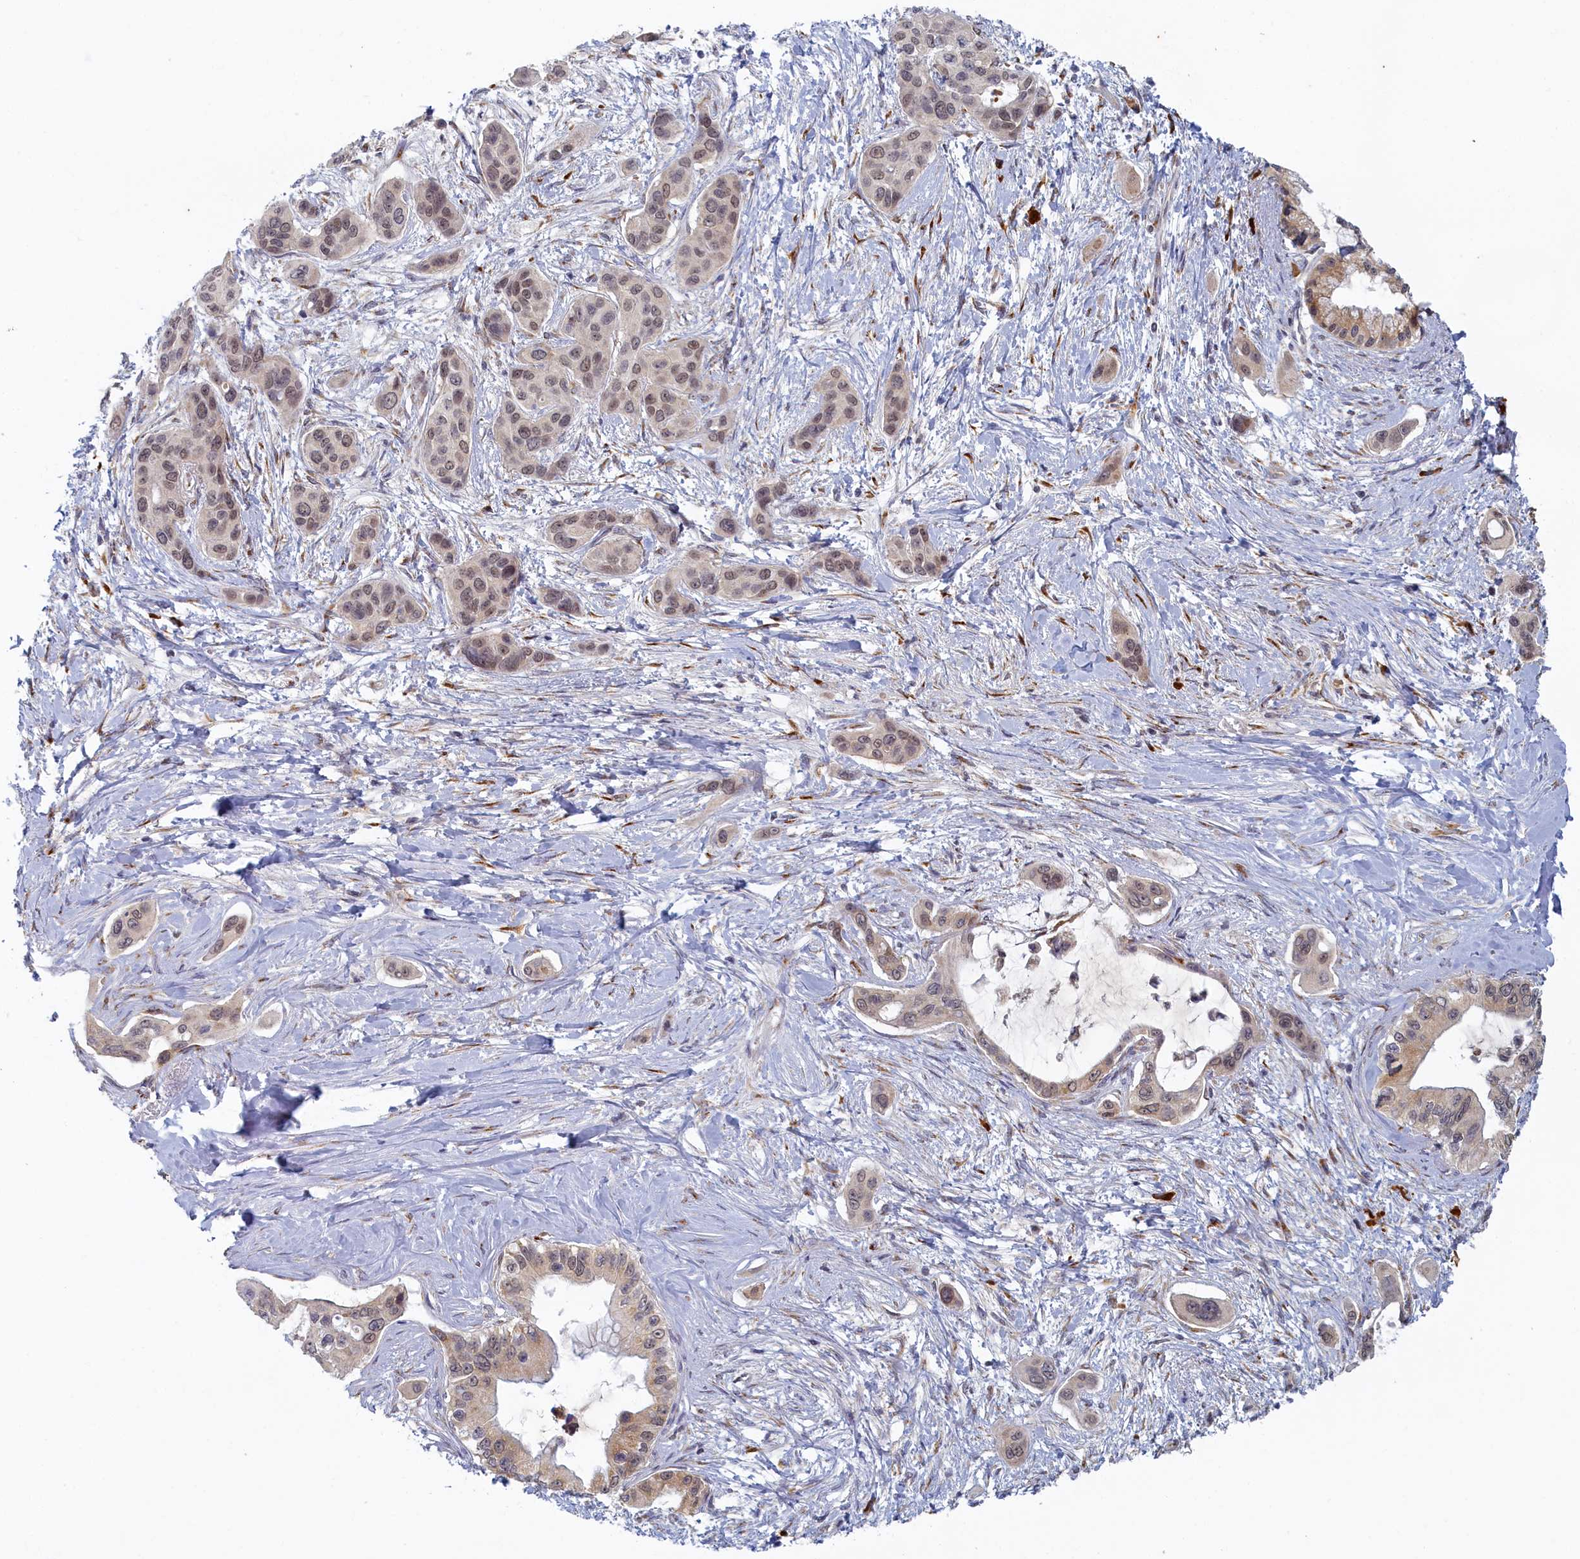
{"staining": {"intensity": "weak", "quantity": ">75%", "location": "nuclear"}, "tissue": "pancreatic cancer", "cell_type": "Tumor cells", "image_type": "cancer", "snomed": [{"axis": "morphology", "description": "Adenocarcinoma, NOS"}, {"axis": "topography", "description": "Pancreas"}], "caption": "Adenocarcinoma (pancreatic) was stained to show a protein in brown. There is low levels of weak nuclear staining in approximately >75% of tumor cells. (DAB IHC, brown staining for protein, blue staining for nuclei).", "gene": "DNAJC17", "patient": {"sex": "male", "age": 72}}